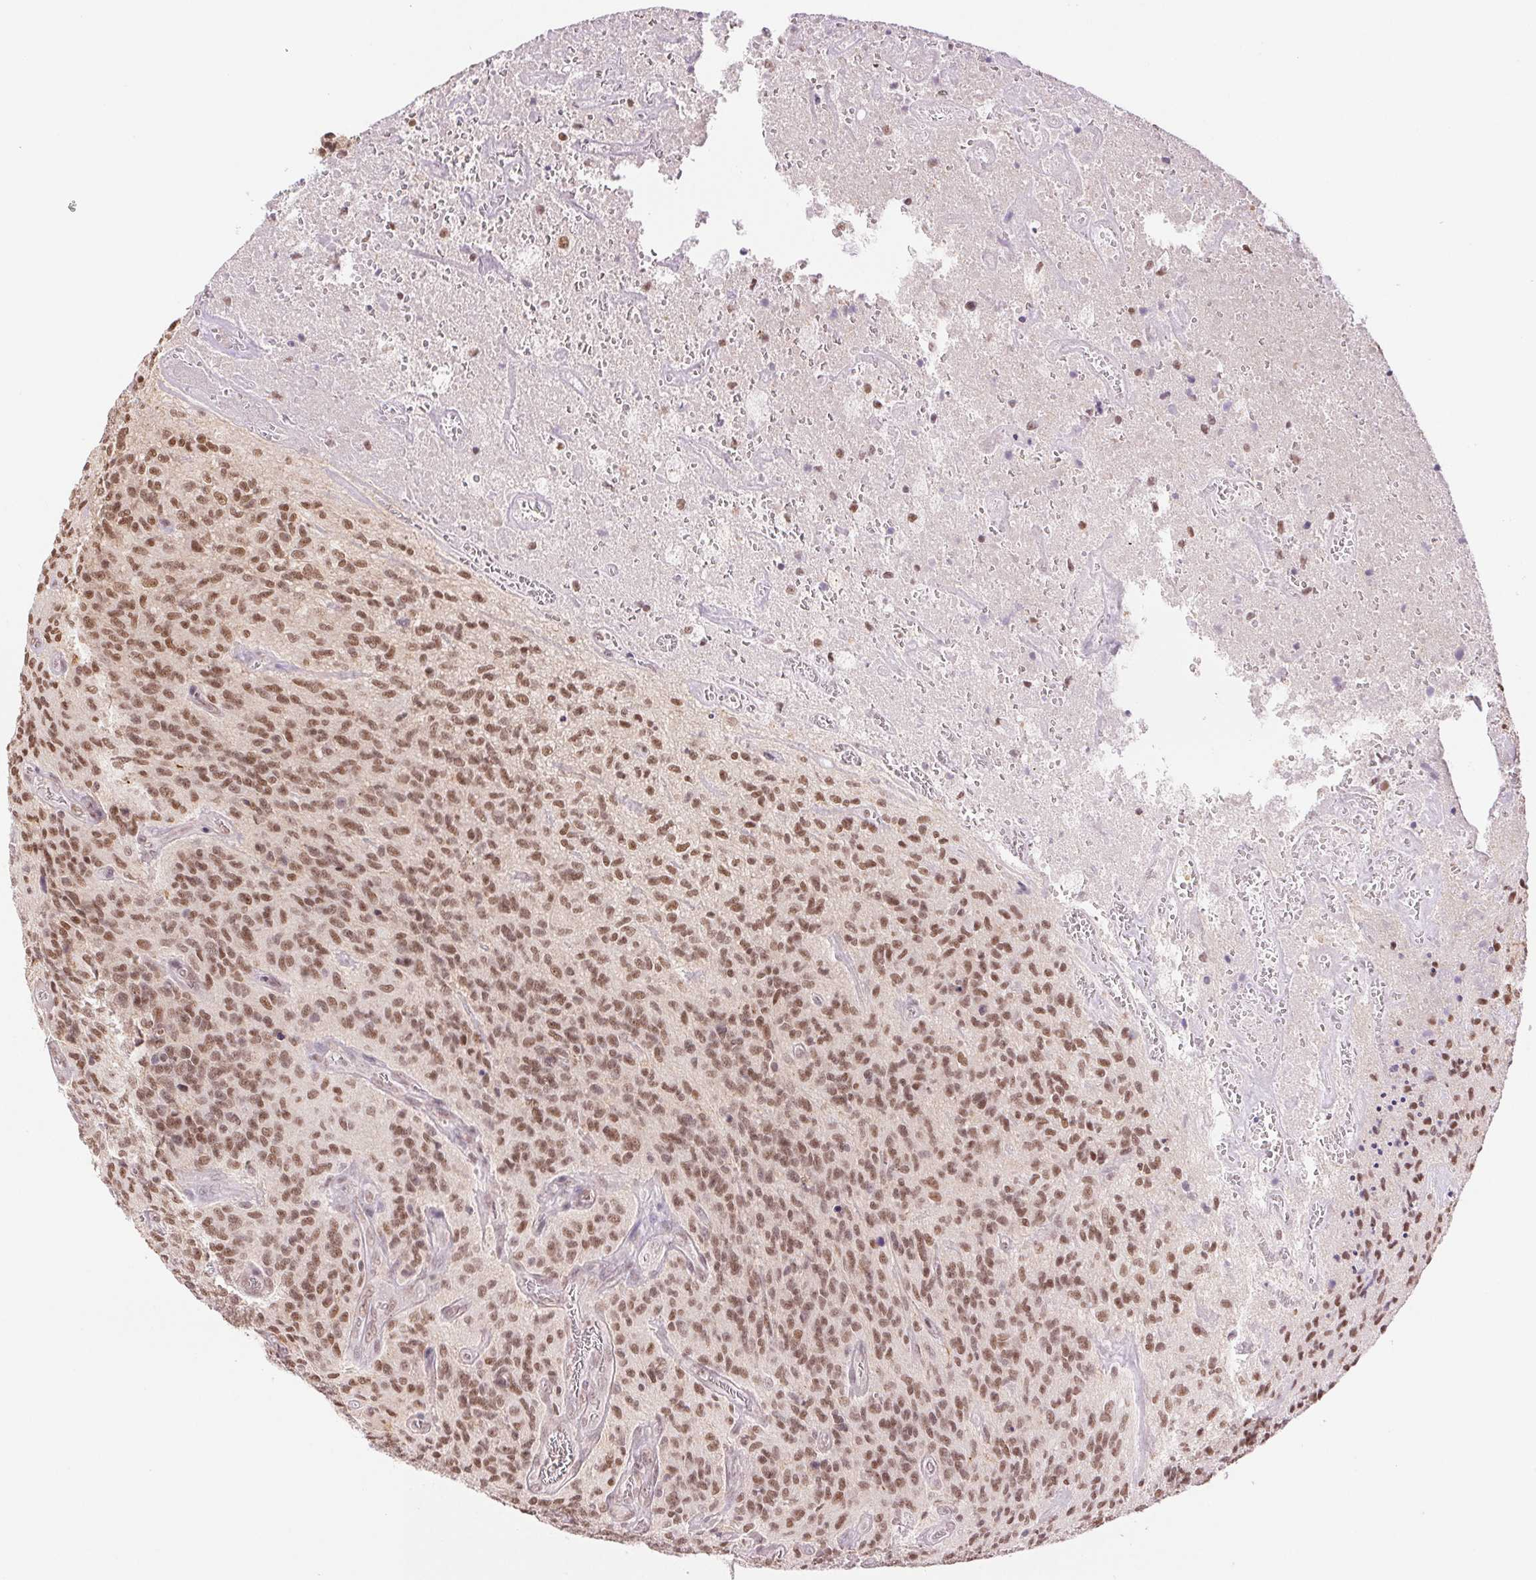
{"staining": {"intensity": "moderate", "quantity": ">75%", "location": "nuclear"}, "tissue": "glioma", "cell_type": "Tumor cells", "image_type": "cancer", "snomed": [{"axis": "morphology", "description": "Glioma, malignant, High grade"}, {"axis": "topography", "description": "Brain"}], "caption": "There is medium levels of moderate nuclear positivity in tumor cells of high-grade glioma (malignant), as demonstrated by immunohistochemical staining (brown color).", "gene": "RPRD1B", "patient": {"sex": "male", "age": 76}}